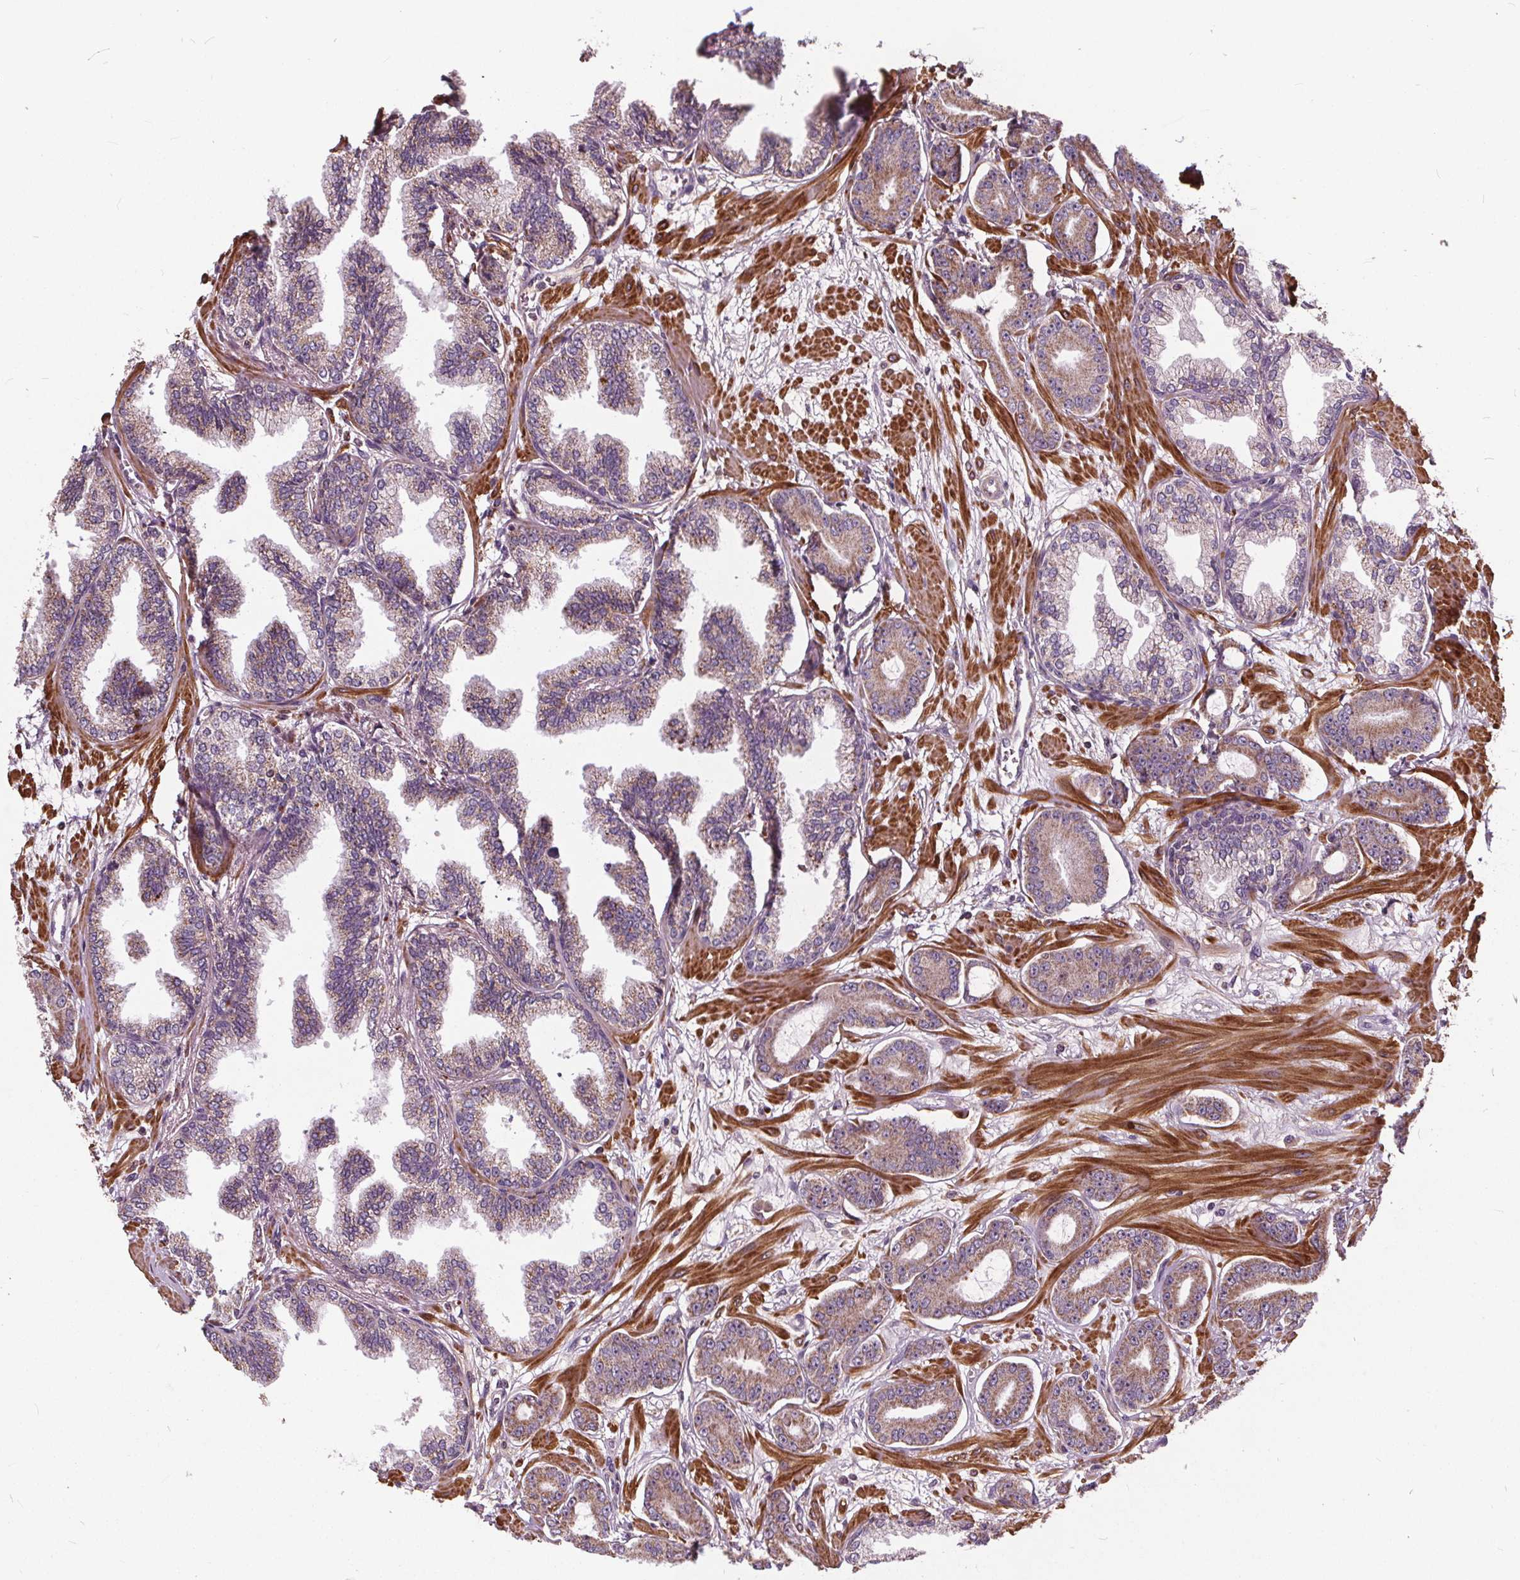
{"staining": {"intensity": "weak", "quantity": "25%-75%", "location": "cytoplasmic/membranous"}, "tissue": "prostate cancer", "cell_type": "Tumor cells", "image_type": "cancer", "snomed": [{"axis": "morphology", "description": "Adenocarcinoma, Low grade"}, {"axis": "topography", "description": "Prostate"}], "caption": "Prostate cancer stained for a protein shows weak cytoplasmic/membranous positivity in tumor cells.", "gene": "ORAI2", "patient": {"sex": "male", "age": 64}}